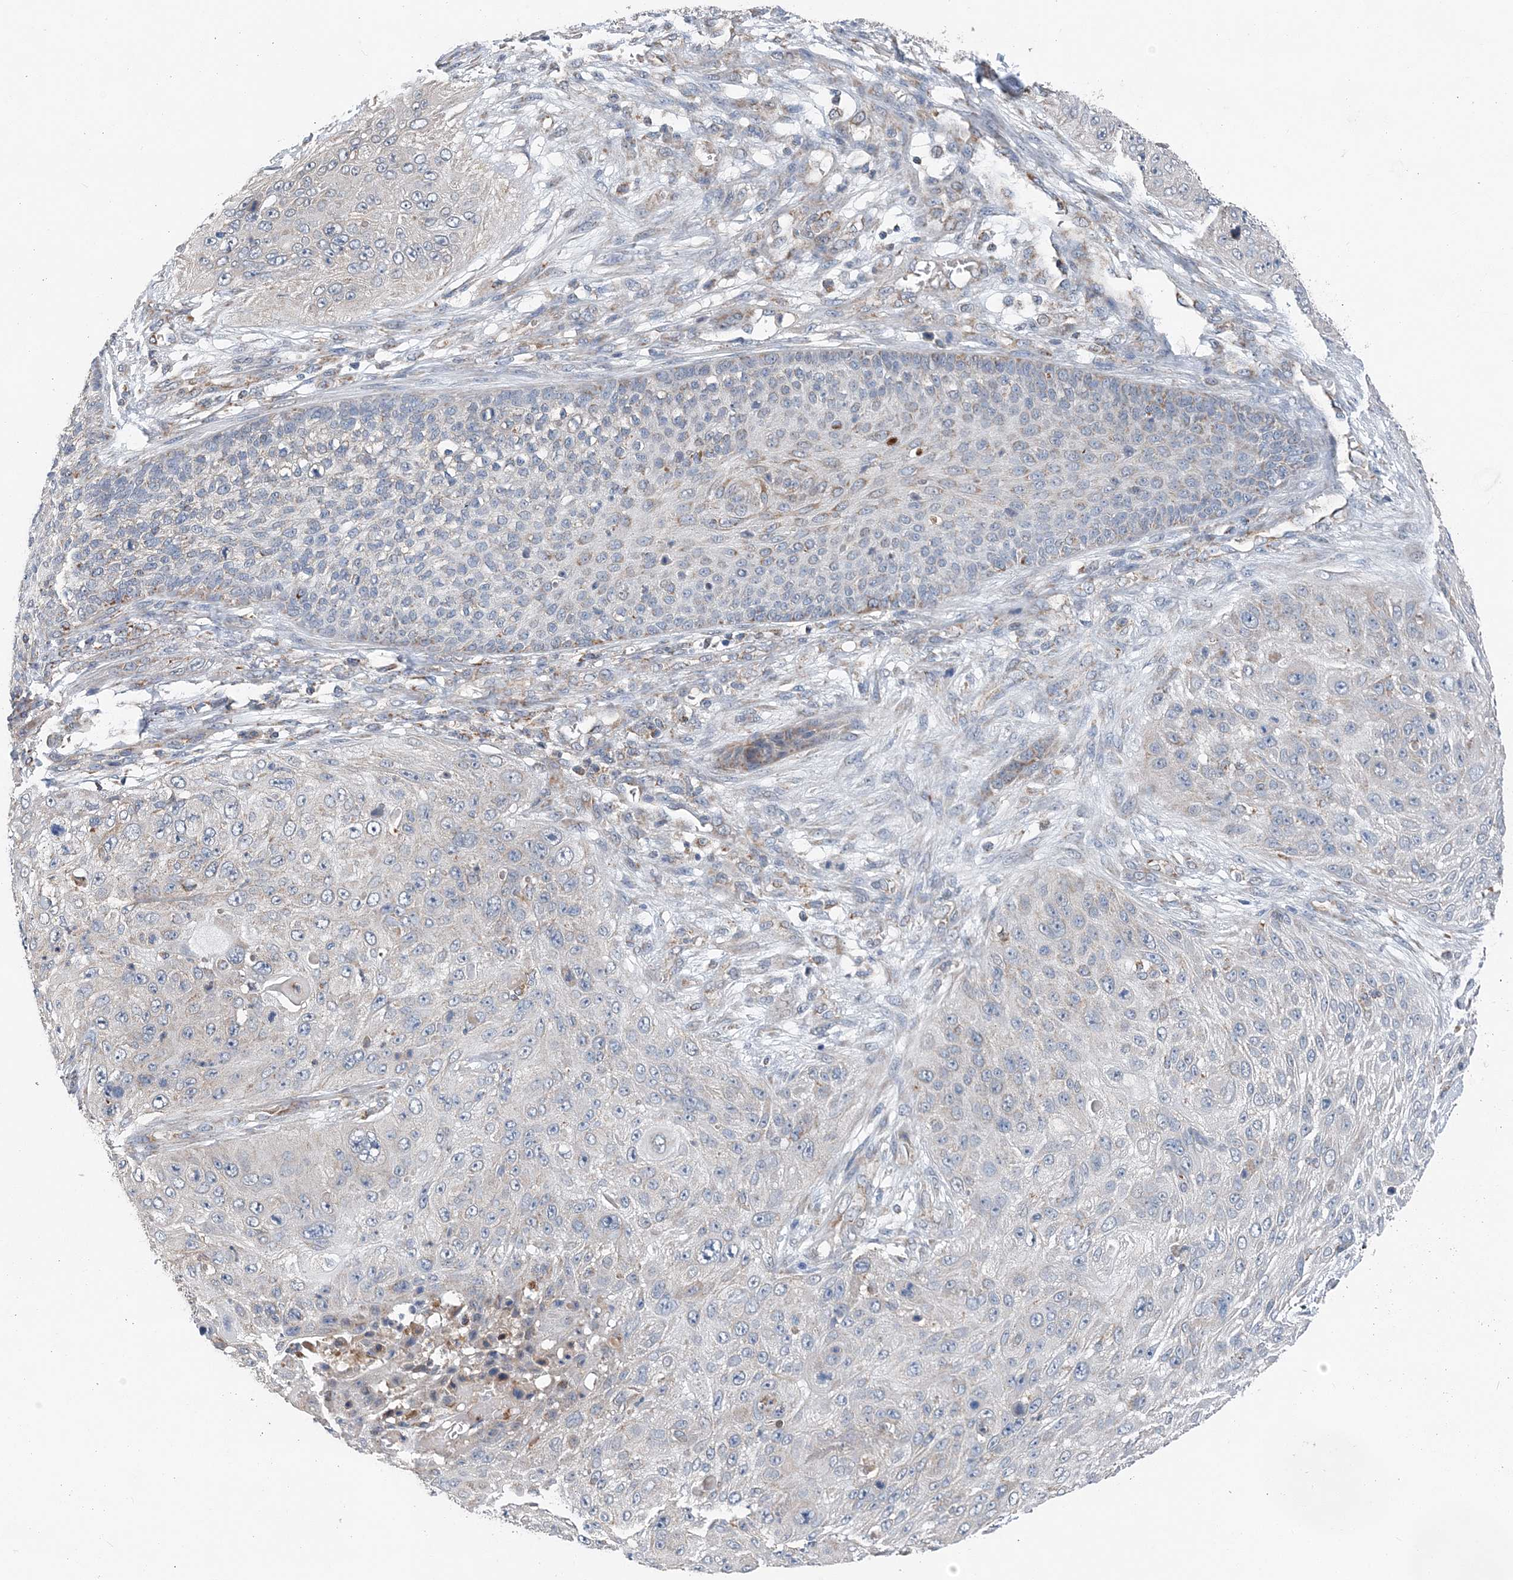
{"staining": {"intensity": "negative", "quantity": "none", "location": "none"}, "tissue": "skin cancer", "cell_type": "Tumor cells", "image_type": "cancer", "snomed": [{"axis": "morphology", "description": "Squamous cell carcinoma, NOS"}, {"axis": "topography", "description": "Skin"}], "caption": "High power microscopy histopathology image of an IHC photomicrograph of skin cancer, revealing no significant expression in tumor cells.", "gene": "SPRY2", "patient": {"sex": "female", "age": 80}}